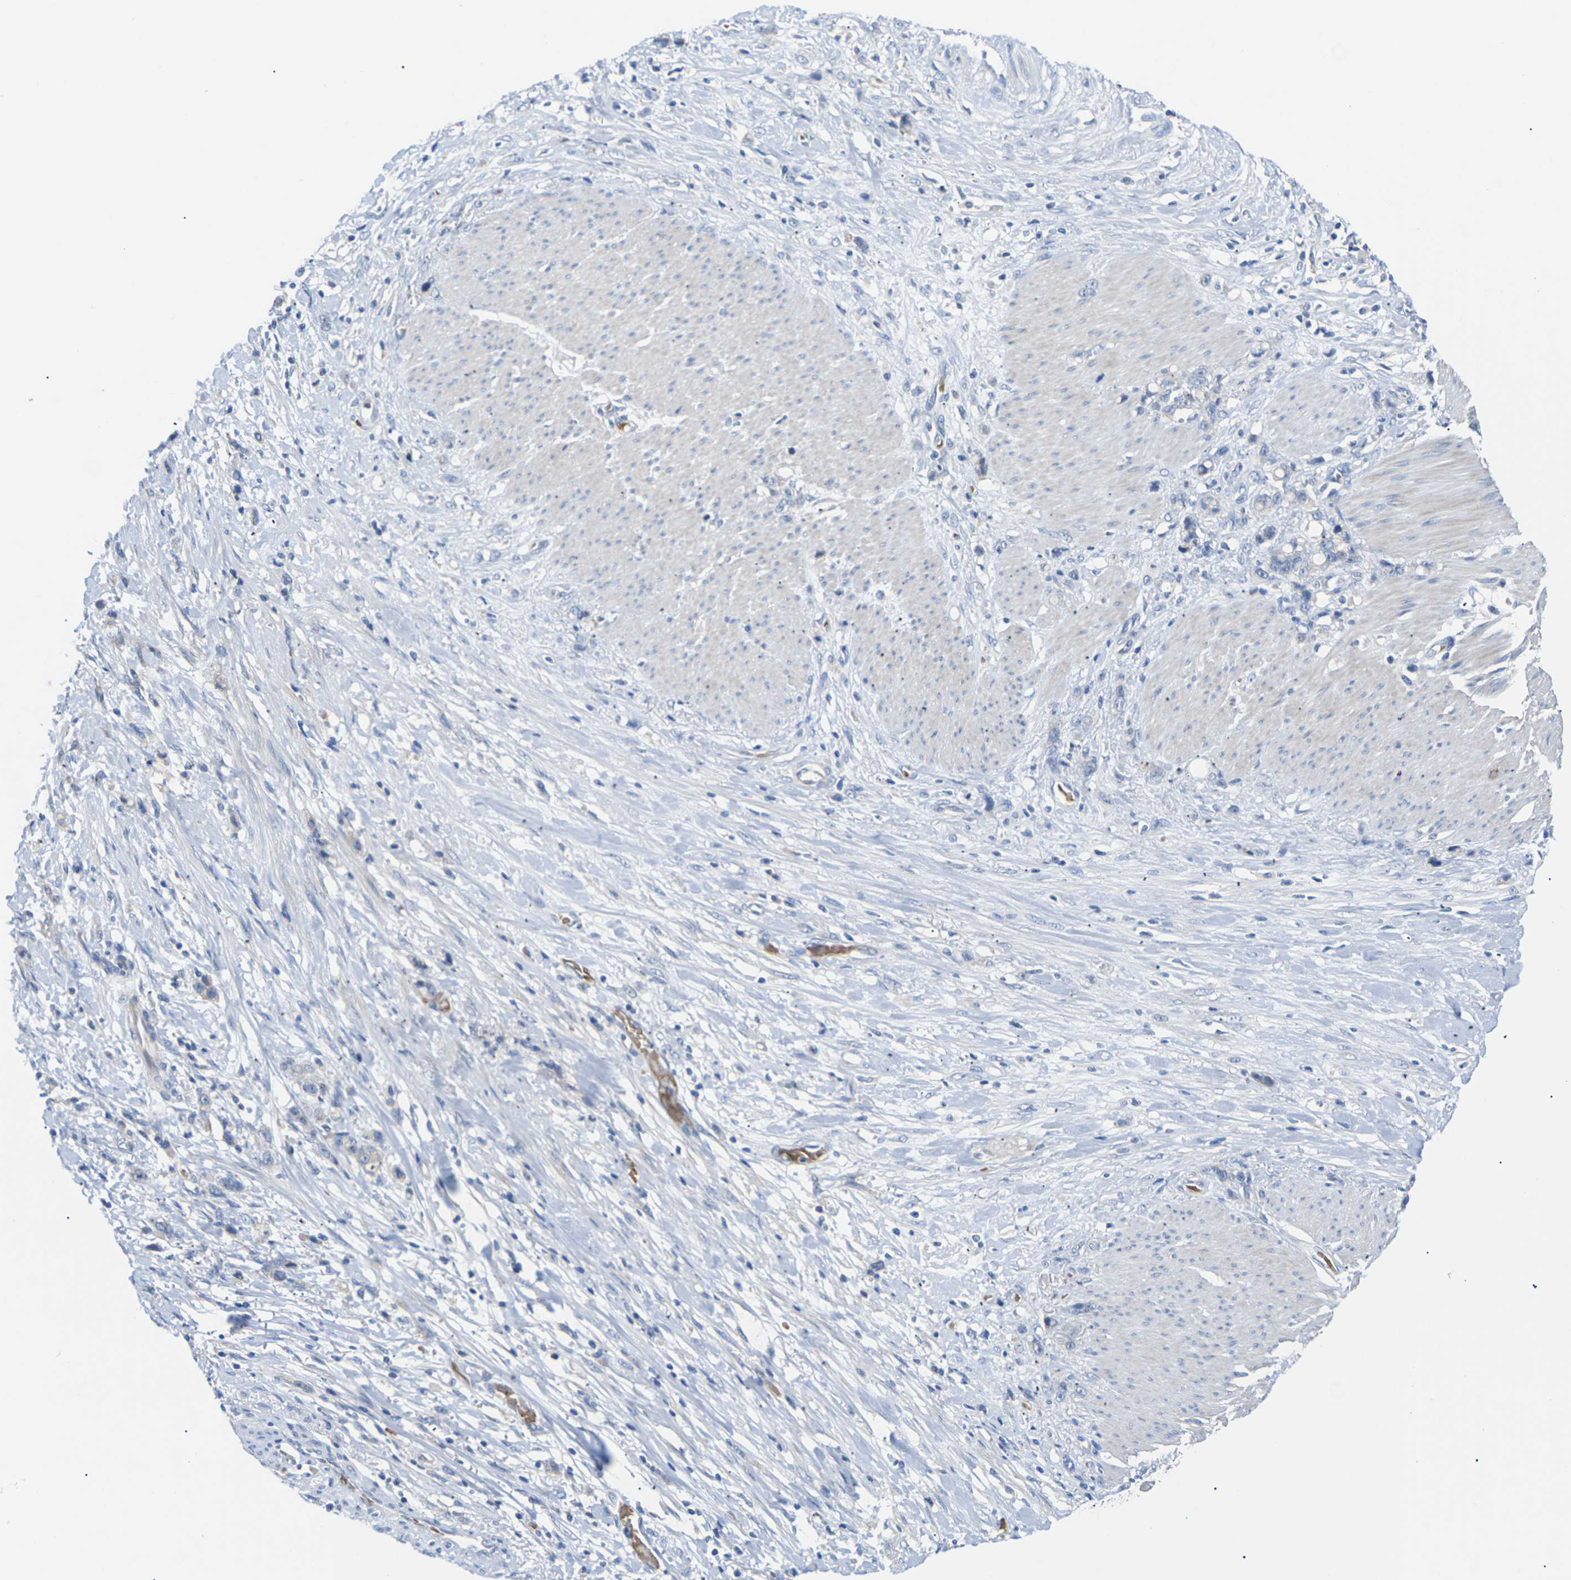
{"staining": {"intensity": "negative", "quantity": "none", "location": "none"}, "tissue": "stomach cancer", "cell_type": "Tumor cells", "image_type": "cancer", "snomed": [{"axis": "morphology", "description": "Adenocarcinoma, NOS"}, {"axis": "topography", "description": "Stomach, lower"}], "caption": "Stomach cancer (adenocarcinoma) stained for a protein using immunohistochemistry reveals no staining tumor cells.", "gene": "TMCO4", "patient": {"sex": "male", "age": 88}}